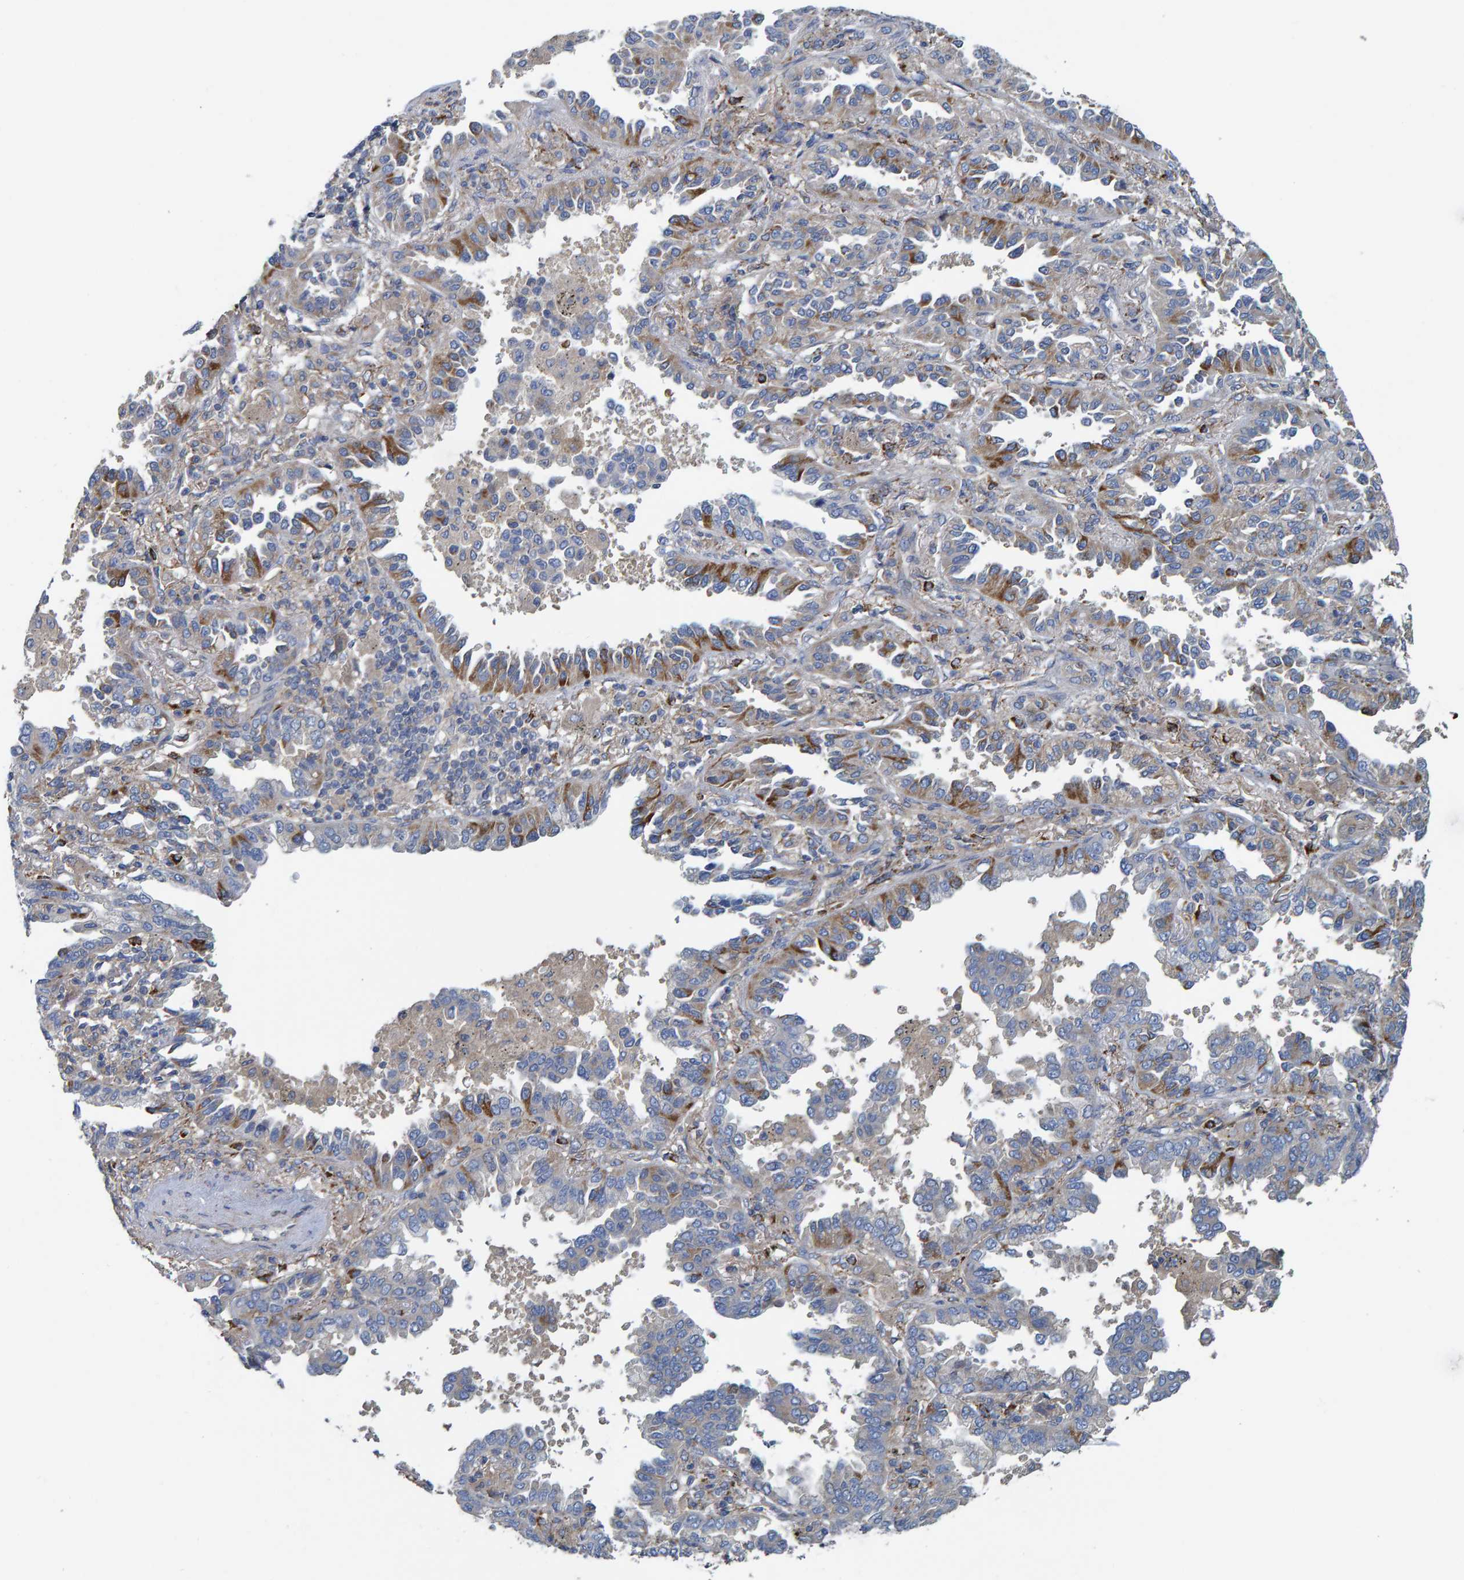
{"staining": {"intensity": "moderate", "quantity": "<25%", "location": "cytoplasmic/membranous"}, "tissue": "lung cancer", "cell_type": "Tumor cells", "image_type": "cancer", "snomed": [{"axis": "morphology", "description": "Normal tissue, NOS"}, {"axis": "morphology", "description": "Adenocarcinoma, NOS"}, {"axis": "topography", "description": "Lung"}], "caption": "Moderate cytoplasmic/membranous staining is identified in about <25% of tumor cells in lung adenocarcinoma.", "gene": "LRSAM1", "patient": {"sex": "male", "age": 59}}